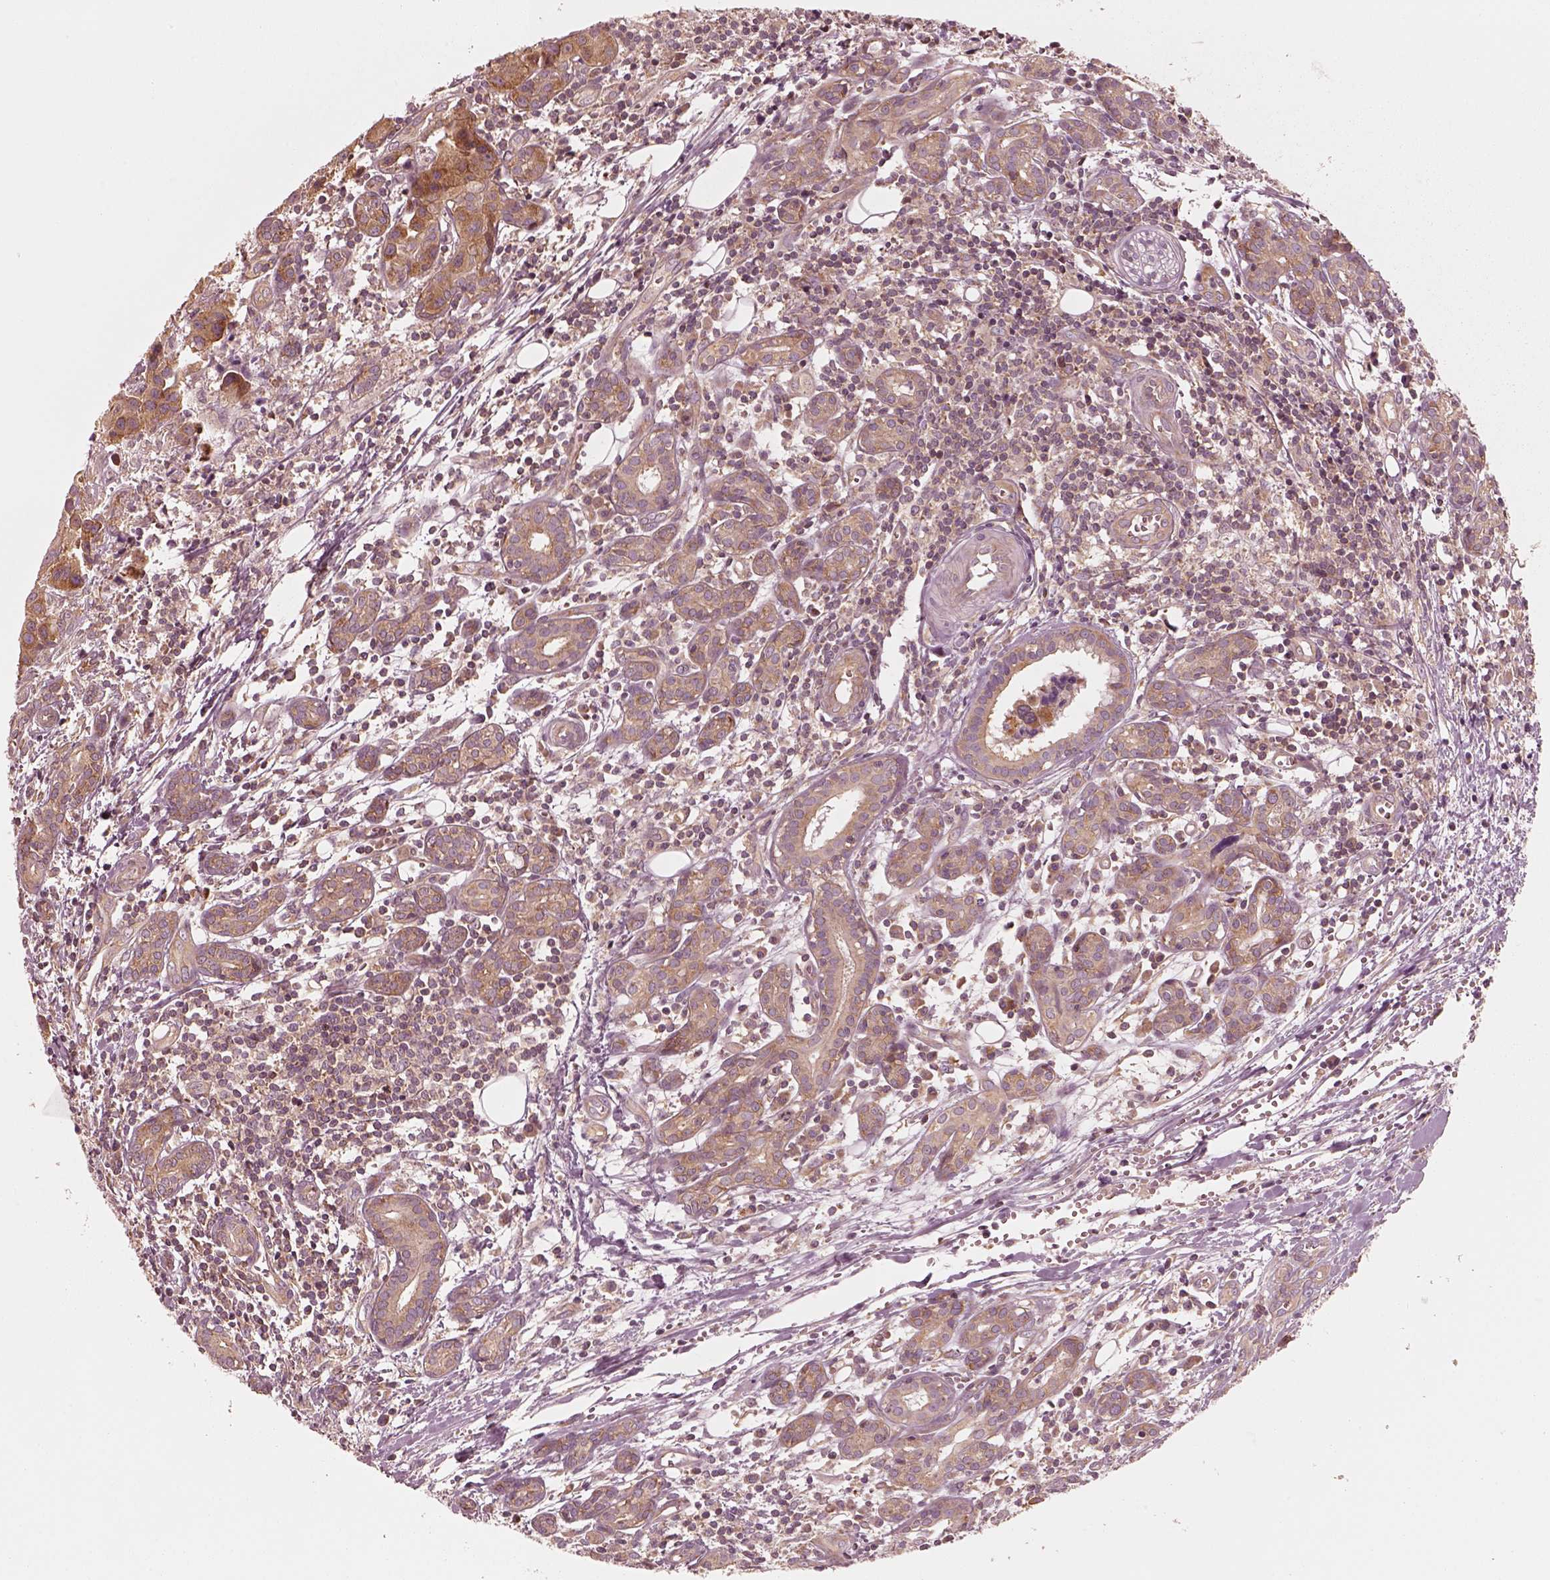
{"staining": {"intensity": "moderate", "quantity": ">75%", "location": "cytoplasmic/membranous"}, "tissue": "head and neck cancer", "cell_type": "Tumor cells", "image_type": "cancer", "snomed": [{"axis": "morphology", "description": "Adenocarcinoma, NOS"}, {"axis": "topography", "description": "Head-Neck"}], "caption": "Tumor cells demonstrate medium levels of moderate cytoplasmic/membranous staining in approximately >75% of cells in head and neck cancer. Using DAB (3,3'-diaminobenzidine) (brown) and hematoxylin (blue) stains, captured at high magnification using brightfield microscopy.", "gene": "CNOT2", "patient": {"sex": "male", "age": 76}}